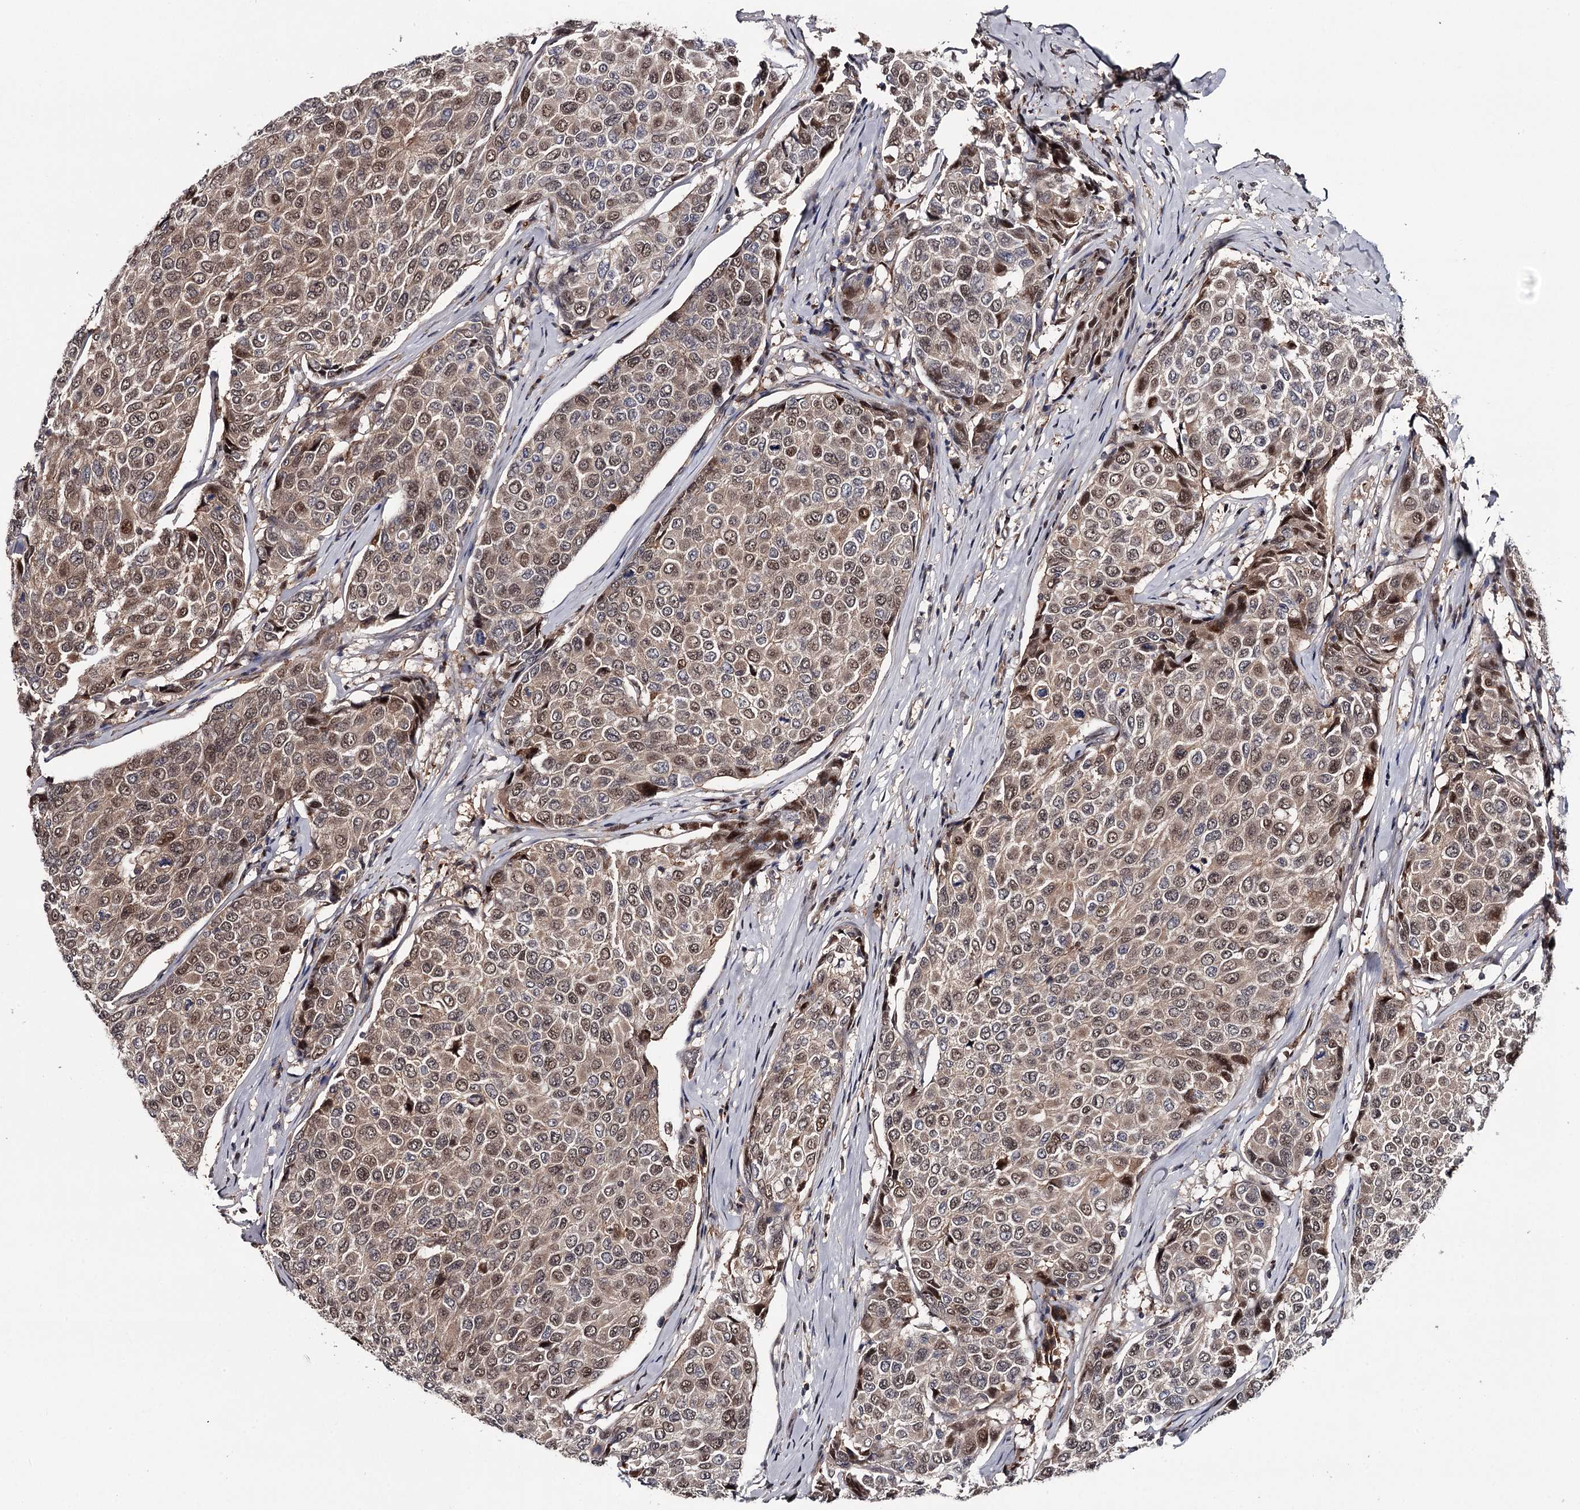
{"staining": {"intensity": "weak", "quantity": "<25%", "location": "cytoplasmic/membranous,nuclear"}, "tissue": "breast cancer", "cell_type": "Tumor cells", "image_type": "cancer", "snomed": [{"axis": "morphology", "description": "Duct carcinoma"}, {"axis": "topography", "description": "Breast"}], "caption": "Protein analysis of breast infiltrating ductal carcinoma shows no significant positivity in tumor cells. (Stains: DAB immunohistochemistry (IHC) with hematoxylin counter stain, Microscopy: brightfield microscopy at high magnification).", "gene": "GTSF1", "patient": {"sex": "female", "age": 55}}